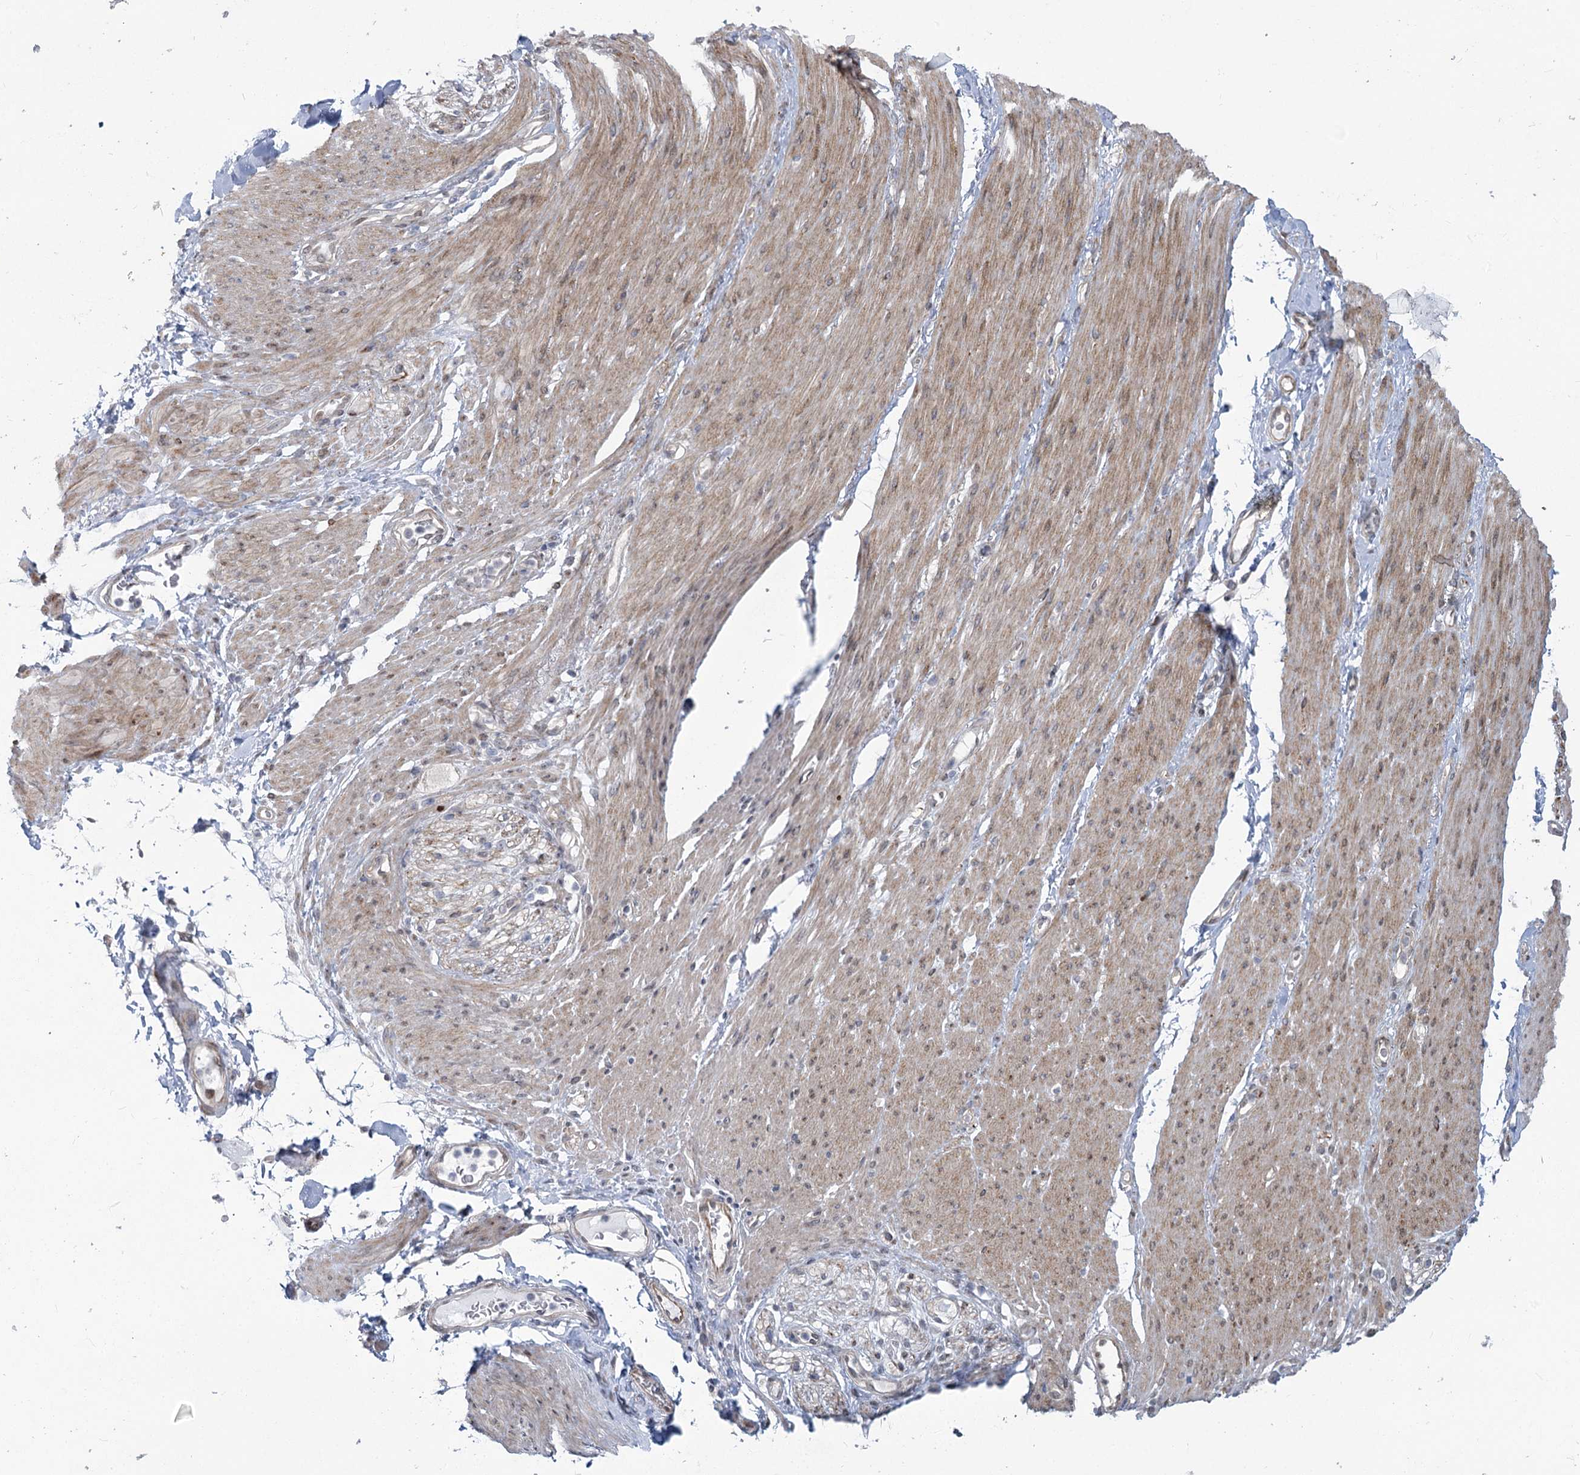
{"staining": {"intensity": "negative", "quantity": "none", "location": "none"}, "tissue": "adipose tissue", "cell_type": "Adipocytes", "image_type": "normal", "snomed": [{"axis": "morphology", "description": "Normal tissue, NOS"}, {"axis": "topography", "description": "Colon"}, {"axis": "topography", "description": "Peripheral nerve tissue"}], "caption": "Immunohistochemistry image of unremarkable adipose tissue: human adipose tissue stained with DAB (3,3'-diaminobenzidine) shows no significant protein expression in adipocytes.", "gene": "ABITRAM", "patient": {"sex": "female", "age": 61}}